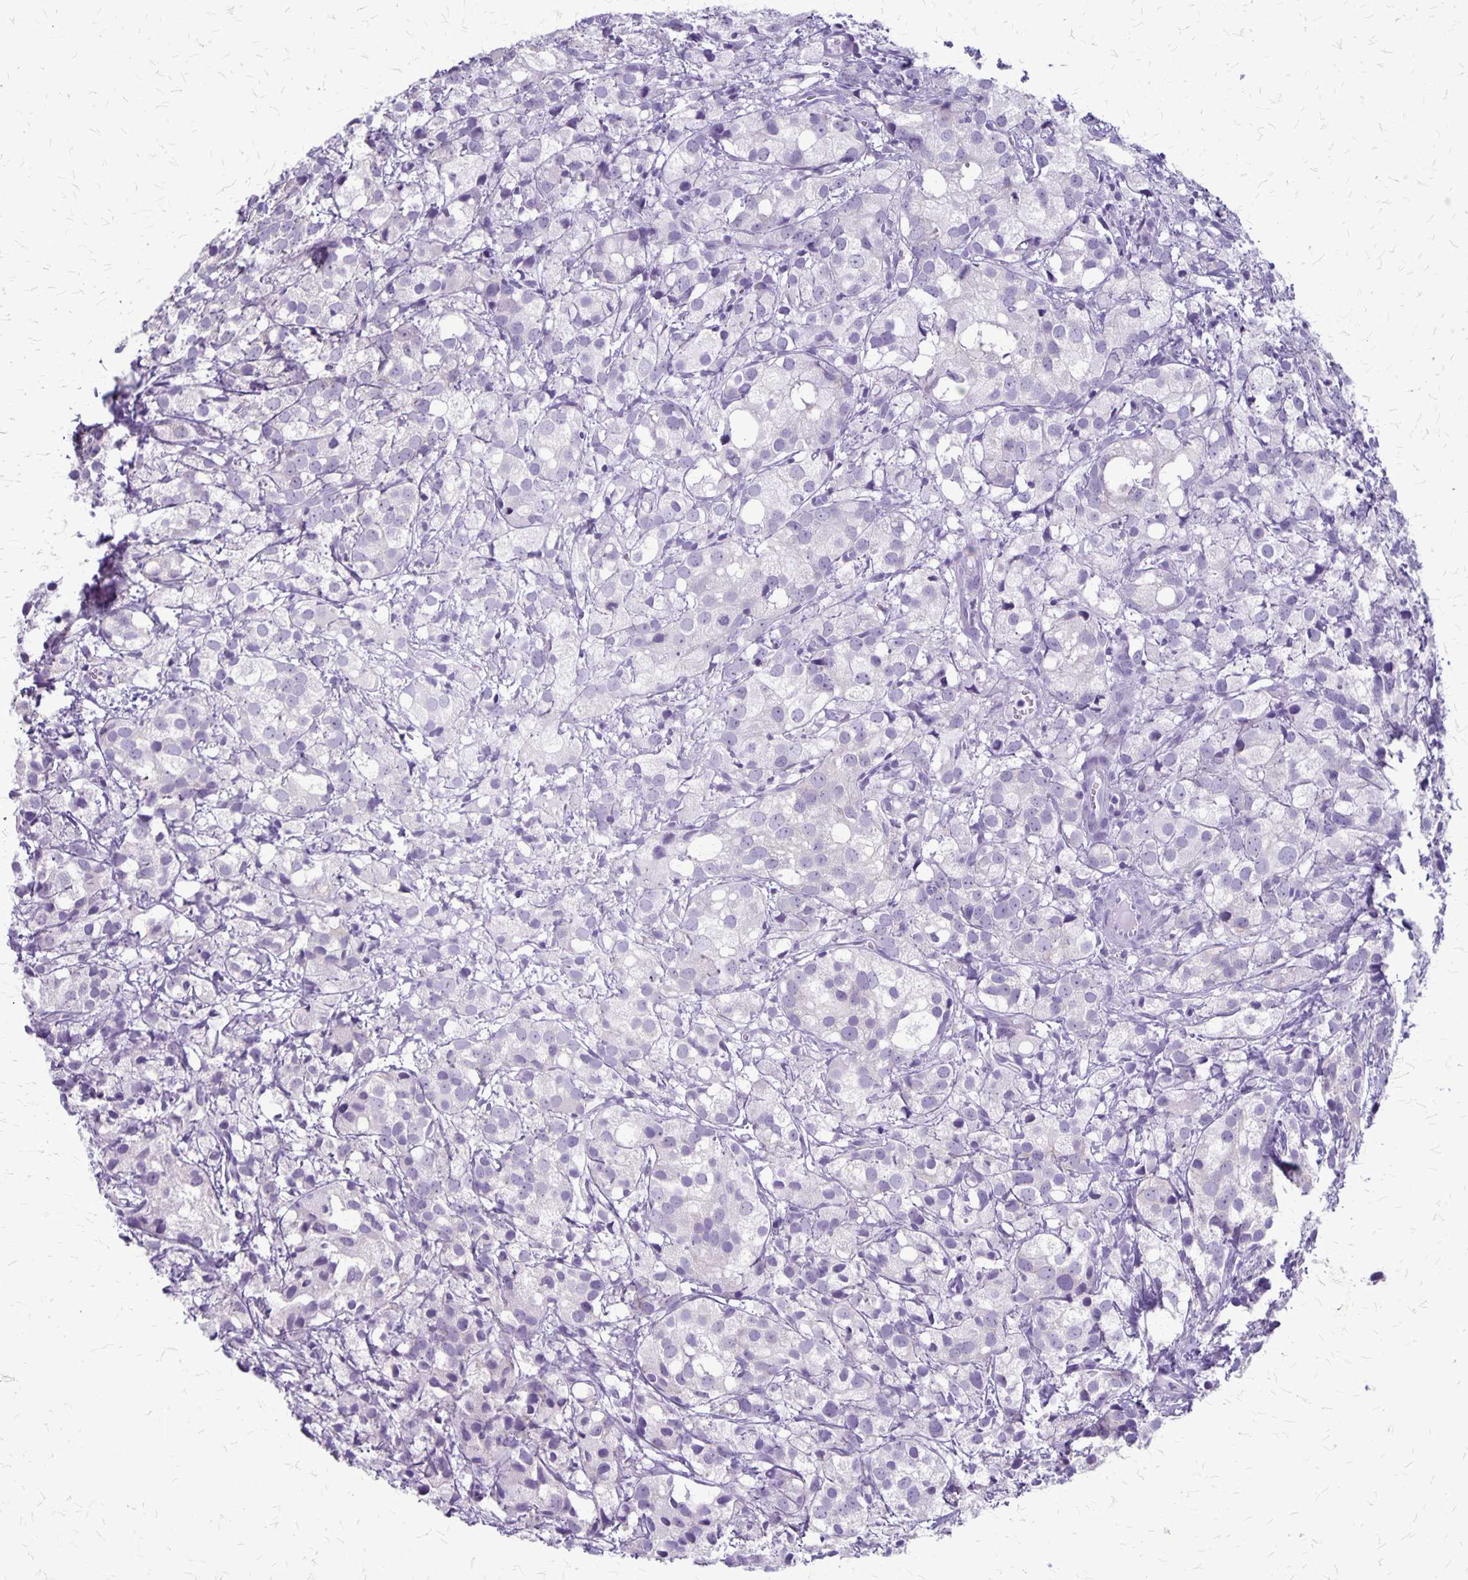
{"staining": {"intensity": "negative", "quantity": "none", "location": "none"}, "tissue": "prostate cancer", "cell_type": "Tumor cells", "image_type": "cancer", "snomed": [{"axis": "morphology", "description": "Adenocarcinoma, High grade"}, {"axis": "topography", "description": "Prostate"}], "caption": "Immunohistochemistry photomicrograph of high-grade adenocarcinoma (prostate) stained for a protein (brown), which reveals no positivity in tumor cells.", "gene": "PLXNB3", "patient": {"sex": "male", "age": 86}}